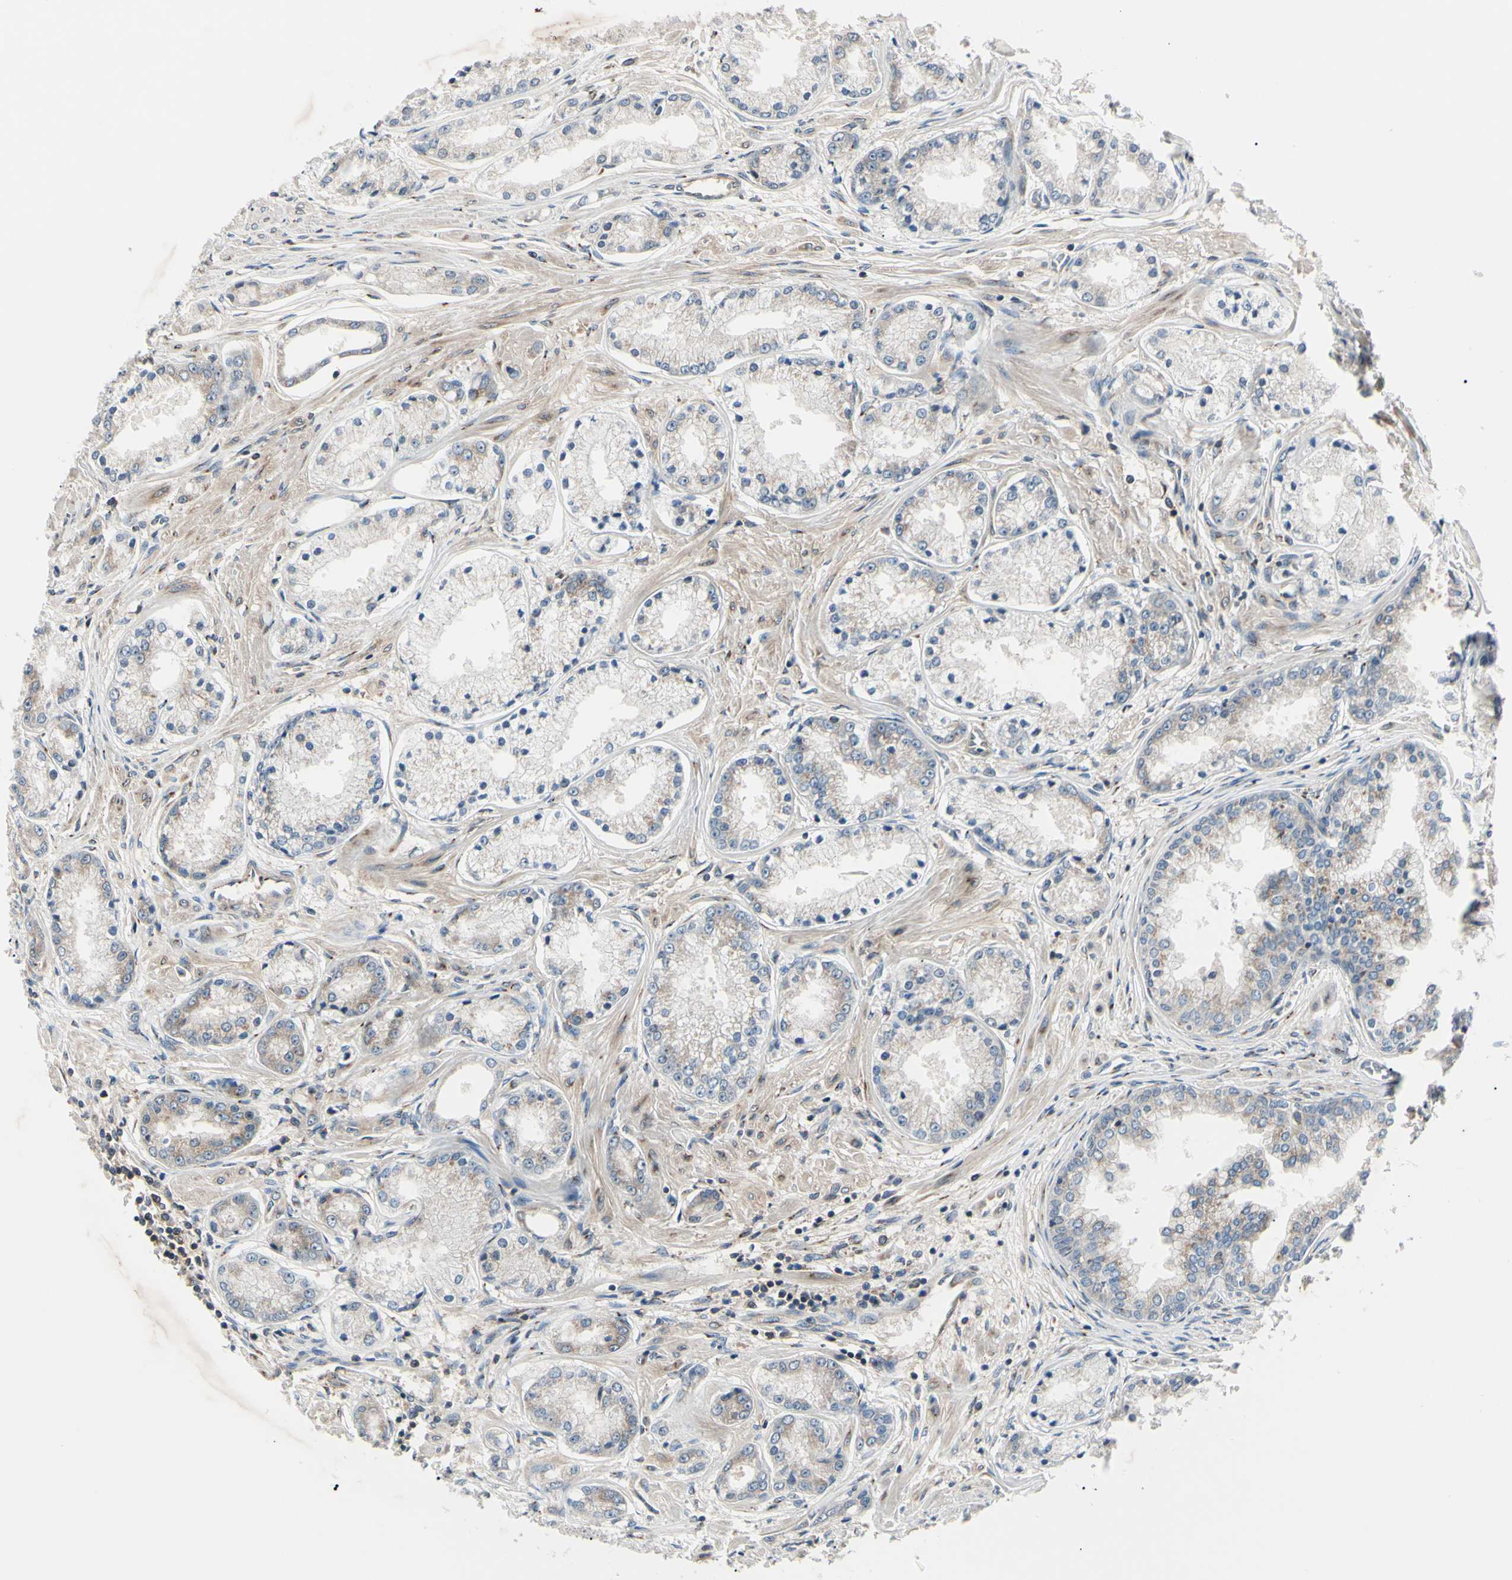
{"staining": {"intensity": "moderate", "quantity": "<25%", "location": "cytoplasmic/membranous"}, "tissue": "prostate cancer", "cell_type": "Tumor cells", "image_type": "cancer", "snomed": [{"axis": "morphology", "description": "Adenocarcinoma, High grade"}, {"axis": "topography", "description": "Prostate"}], "caption": "Moderate cytoplasmic/membranous positivity for a protein is identified in about <25% of tumor cells of adenocarcinoma (high-grade) (prostate) using immunohistochemistry.", "gene": "MAPRE1", "patient": {"sex": "male", "age": 59}}